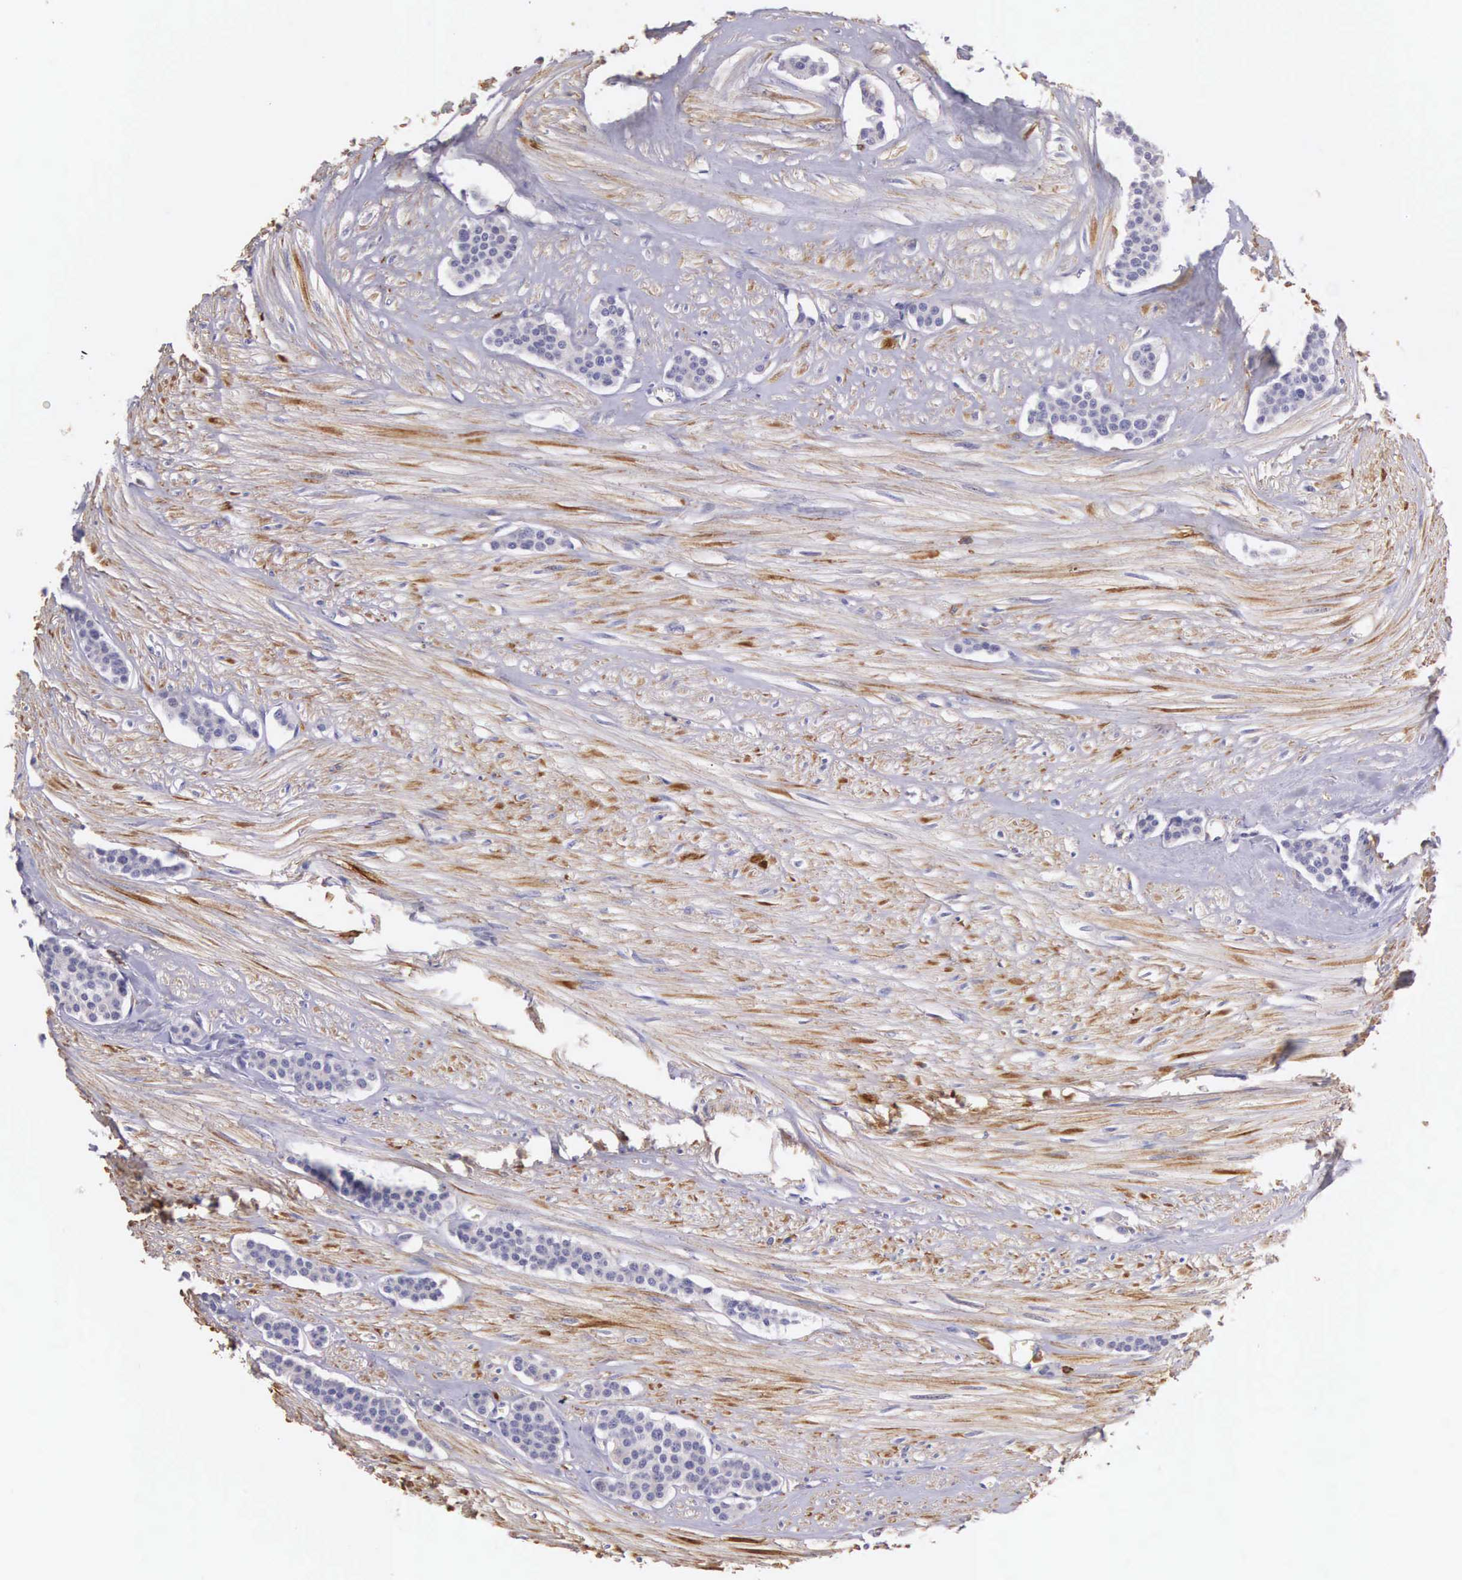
{"staining": {"intensity": "negative", "quantity": "none", "location": "none"}, "tissue": "carcinoid", "cell_type": "Tumor cells", "image_type": "cancer", "snomed": [{"axis": "morphology", "description": "Carcinoid, malignant, NOS"}, {"axis": "topography", "description": "Small intestine"}], "caption": "DAB immunohistochemical staining of human carcinoid reveals no significant expression in tumor cells.", "gene": "OSBPL3", "patient": {"sex": "male", "age": 60}}